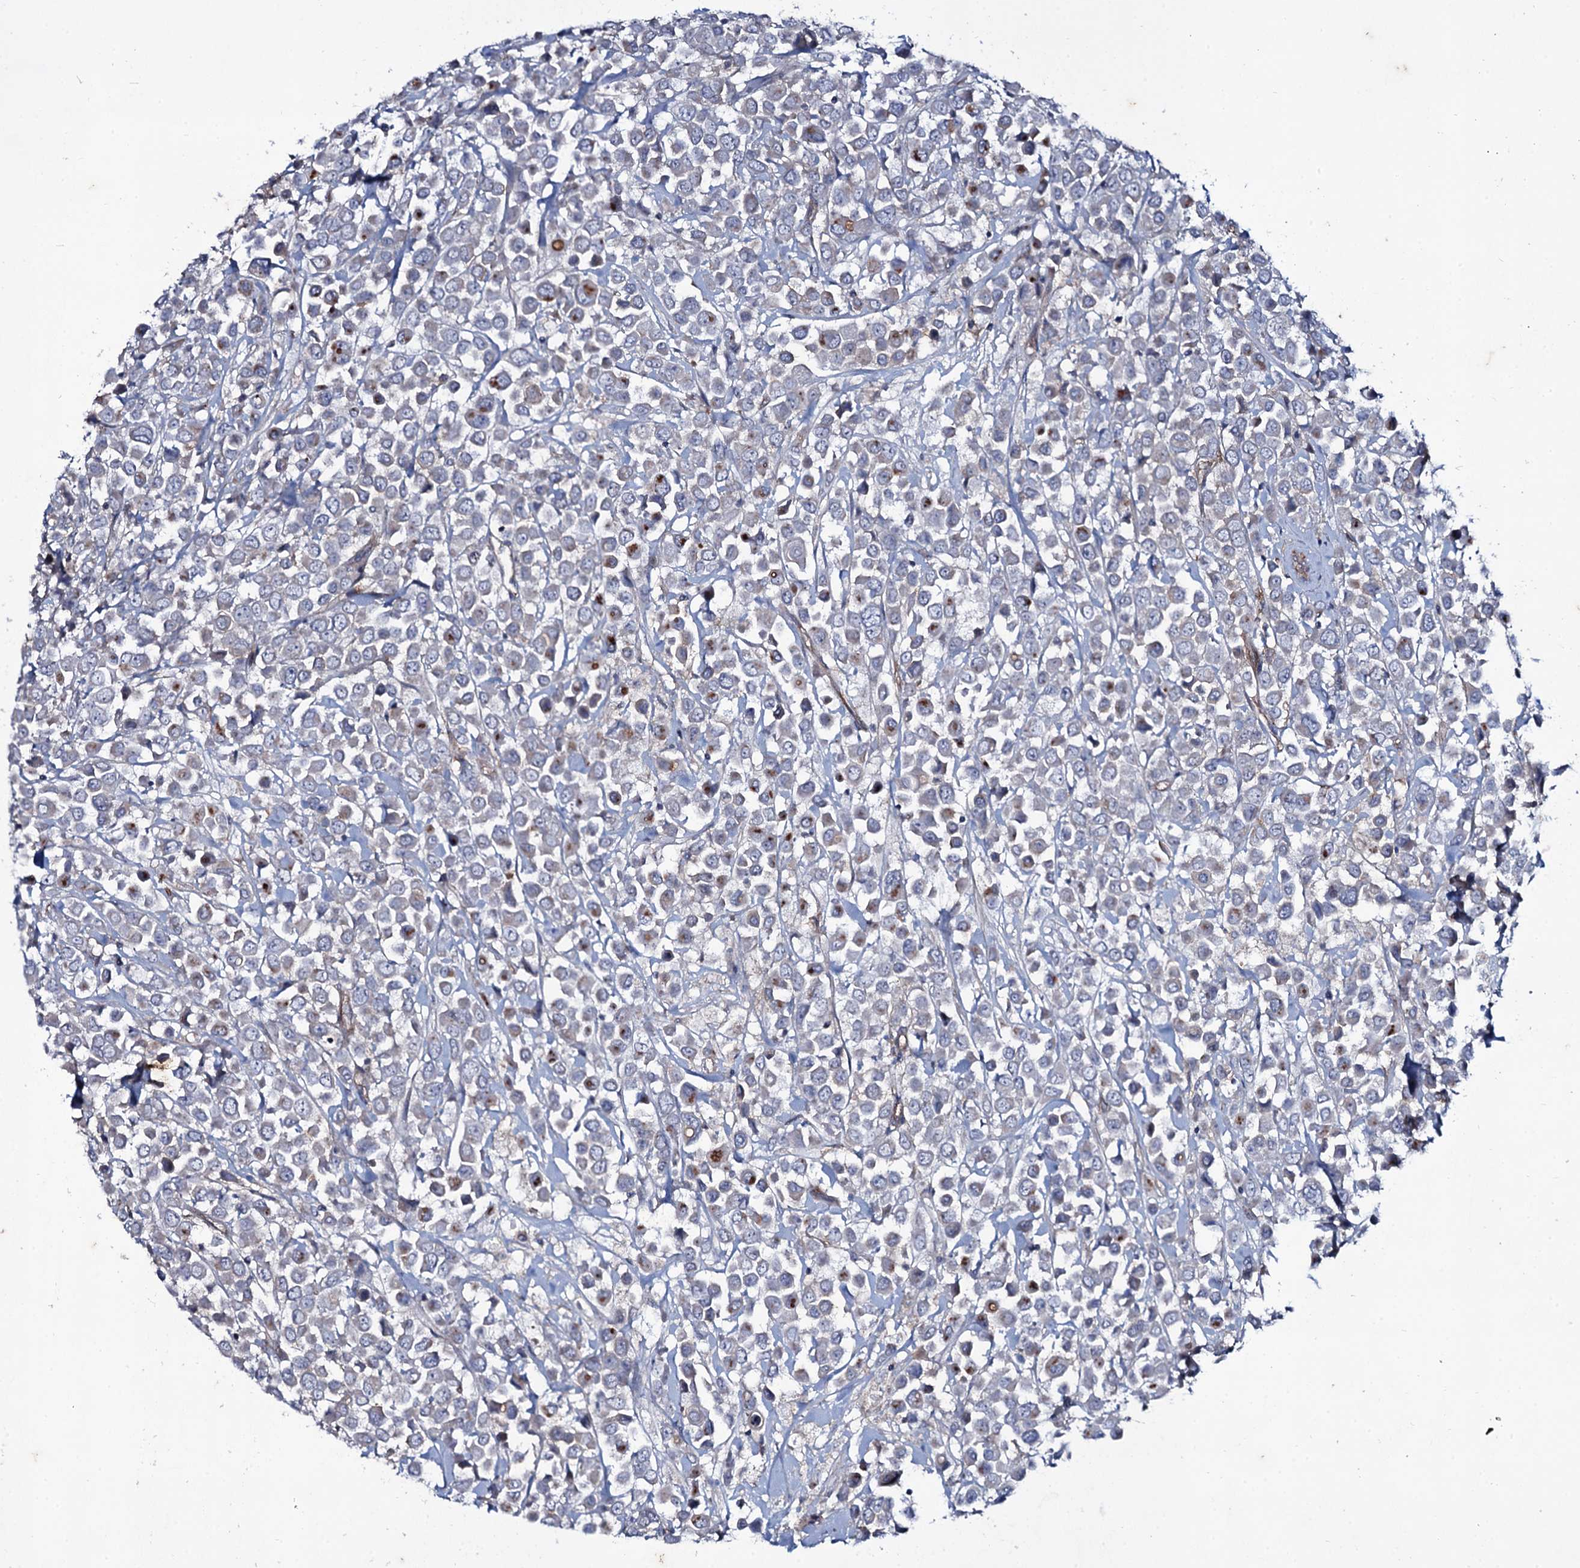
{"staining": {"intensity": "moderate", "quantity": "<25%", "location": "cytoplasmic/membranous"}, "tissue": "breast cancer", "cell_type": "Tumor cells", "image_type": "cancer", "snomed": [{"axis": "morphology", "description": "Duct carcinoma"}, {"axis": "topography", "description": "Breast"}], "caption": "A brown stain highlights moderate cytoplasmic/membranous positivity of a protein in human invasive ductal carcinoma (breast) tumor cells.", "gene": "SNAP23", "patient": {"sex": "female", "age": 61}}